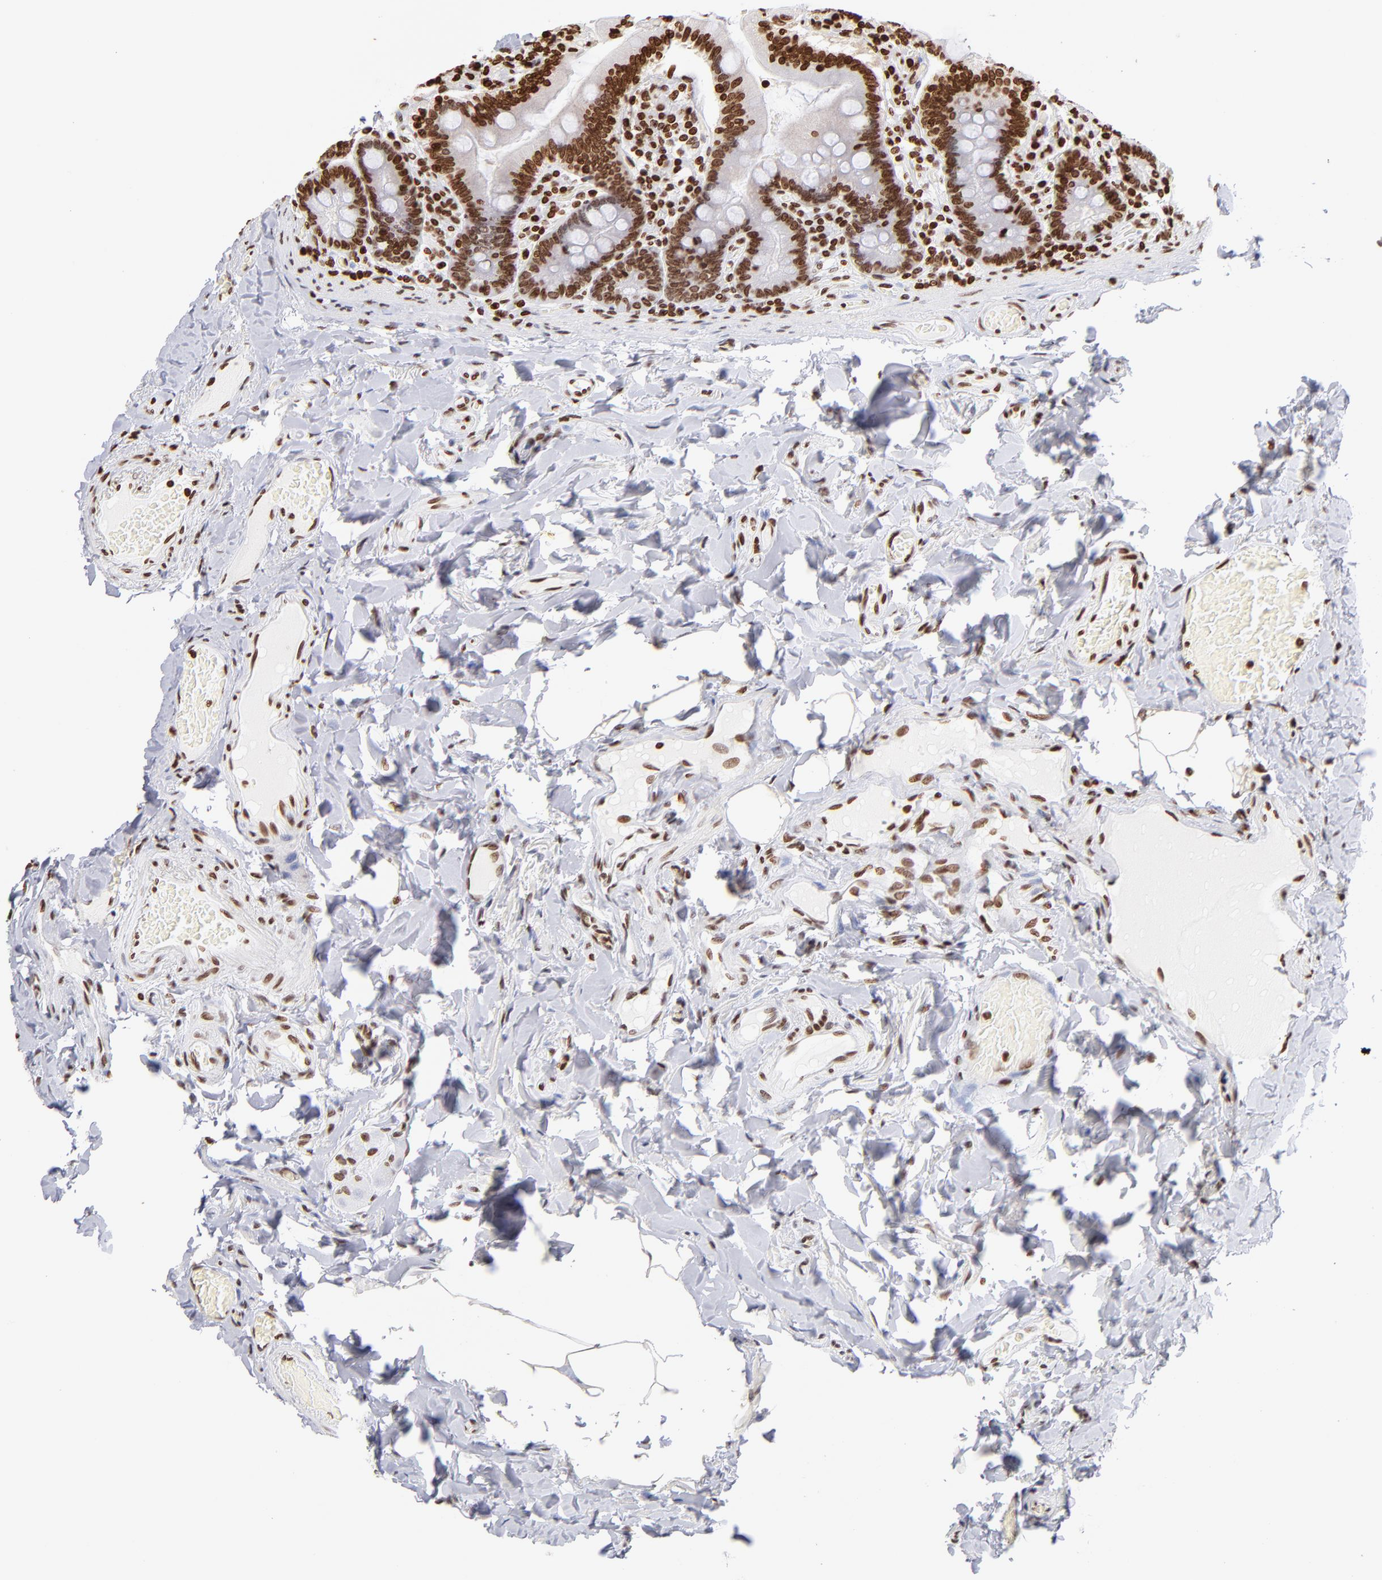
{"staining": {"intensity": "strong", "quantity": ">75%", "location": "nuclear"}, "tissue": "duodenum", "cell_type": "Glandular cells", "image_type": "normal", "snomed": [{"axis": "morphology", "description": "Normal tissue, NOS"}, {"axis": "topography", "description": "Duodenum"}], "caption": "Protein analysis of normal duodenum demonstrates strong nuclear expression in approximately >75% of glandular cells.", "gene": "RTL4", "patient": {"sex": "male", "age": 66}}